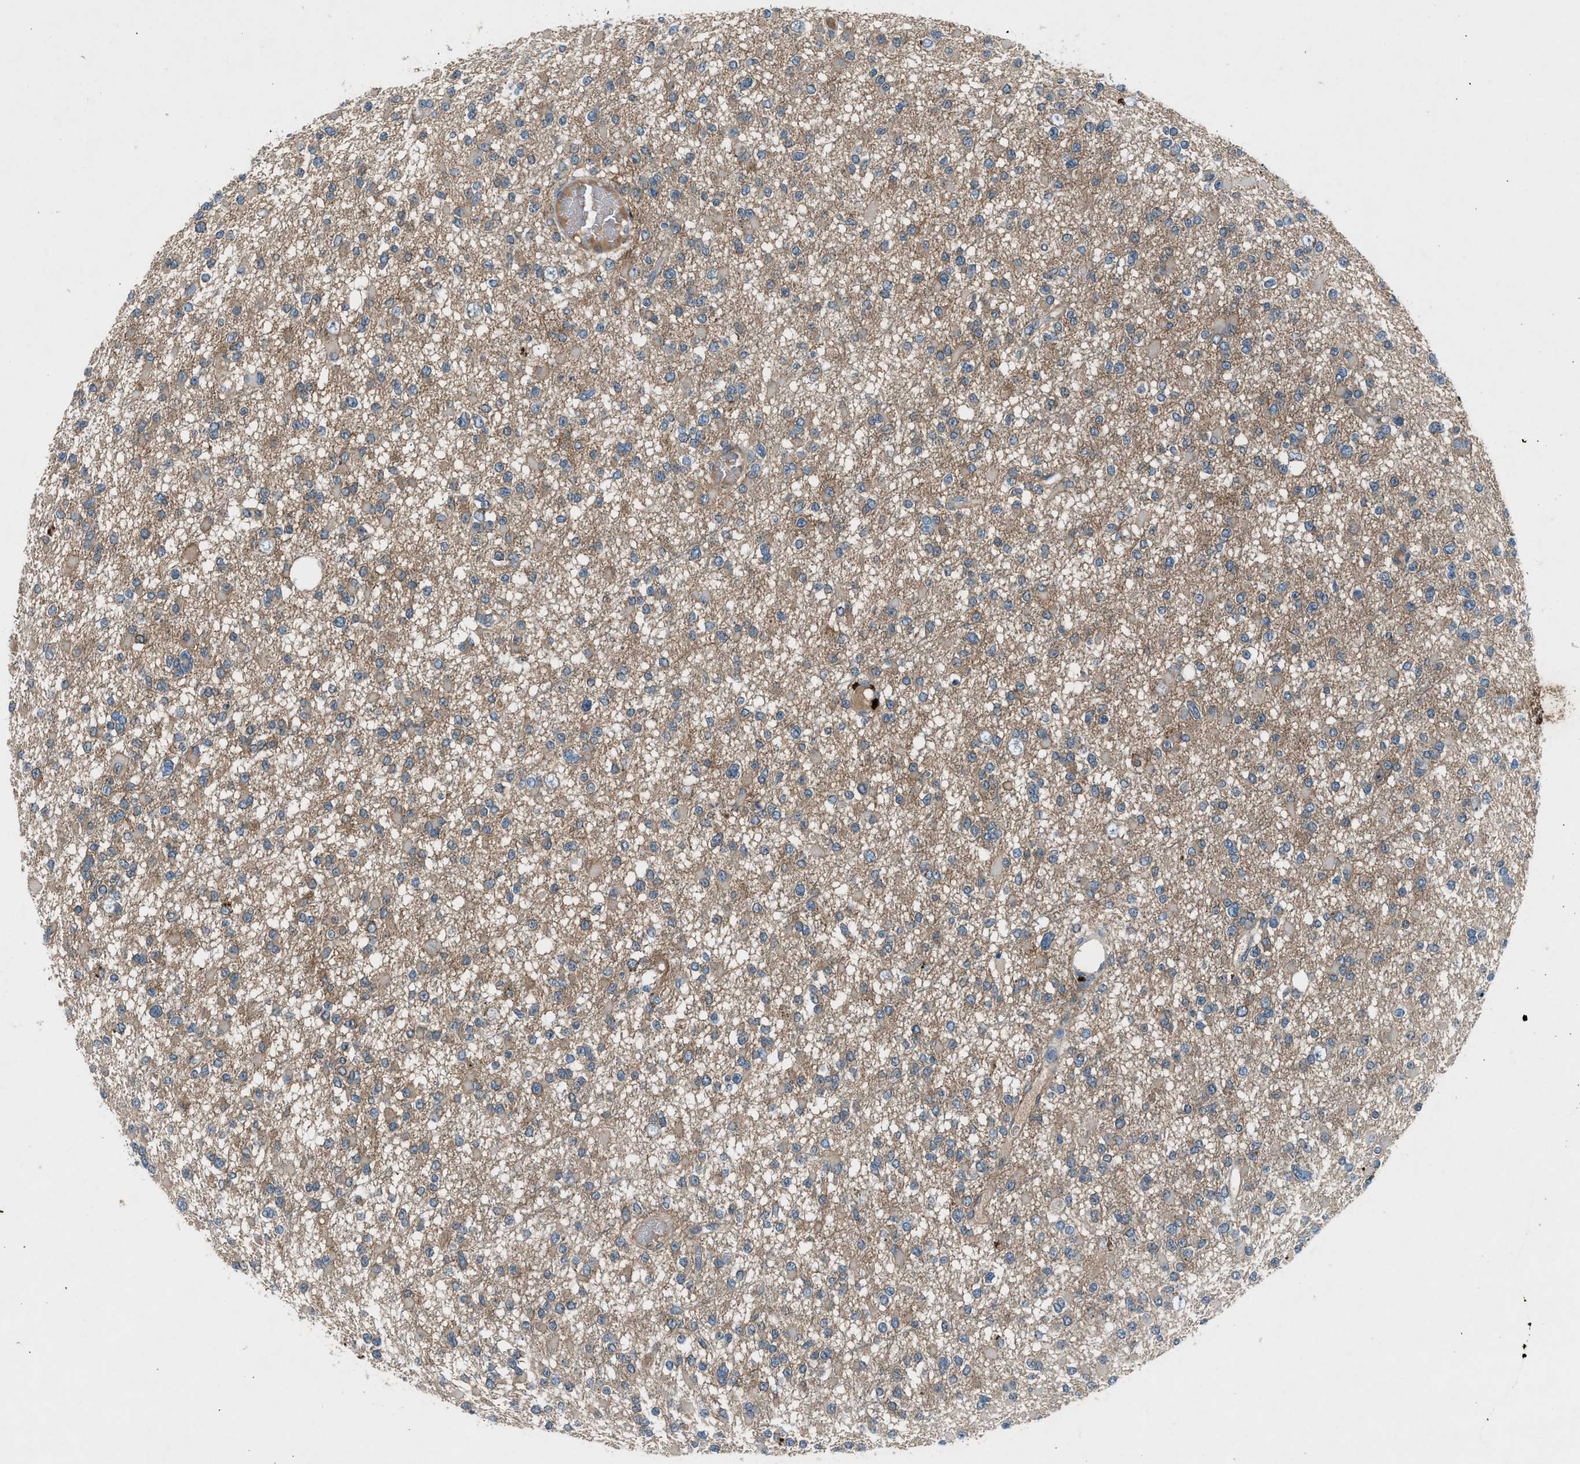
{"staining": {"intensity": "weak", "quantity": "25%-75%", "location": "cytoplasmic/membranous"}, "tissue": "glioma", "cell_type": "Tumor cells", "image_type": "cancer", "snomed": [{"axis": "morphology", "description": "Glioma, malignant, Low grade"}, {"axis": "topography", "description": "Brain"}], "caption": "This photomicrograph displays immunohistochemistry (IHC) staining of human malignant glioma (low-grade), with low weak cytoplasmic/membranous staining in approximately 25%-75% of tumor cells.", "gene": "BMP1", "patient": {"sex": "female", "age": 22}}